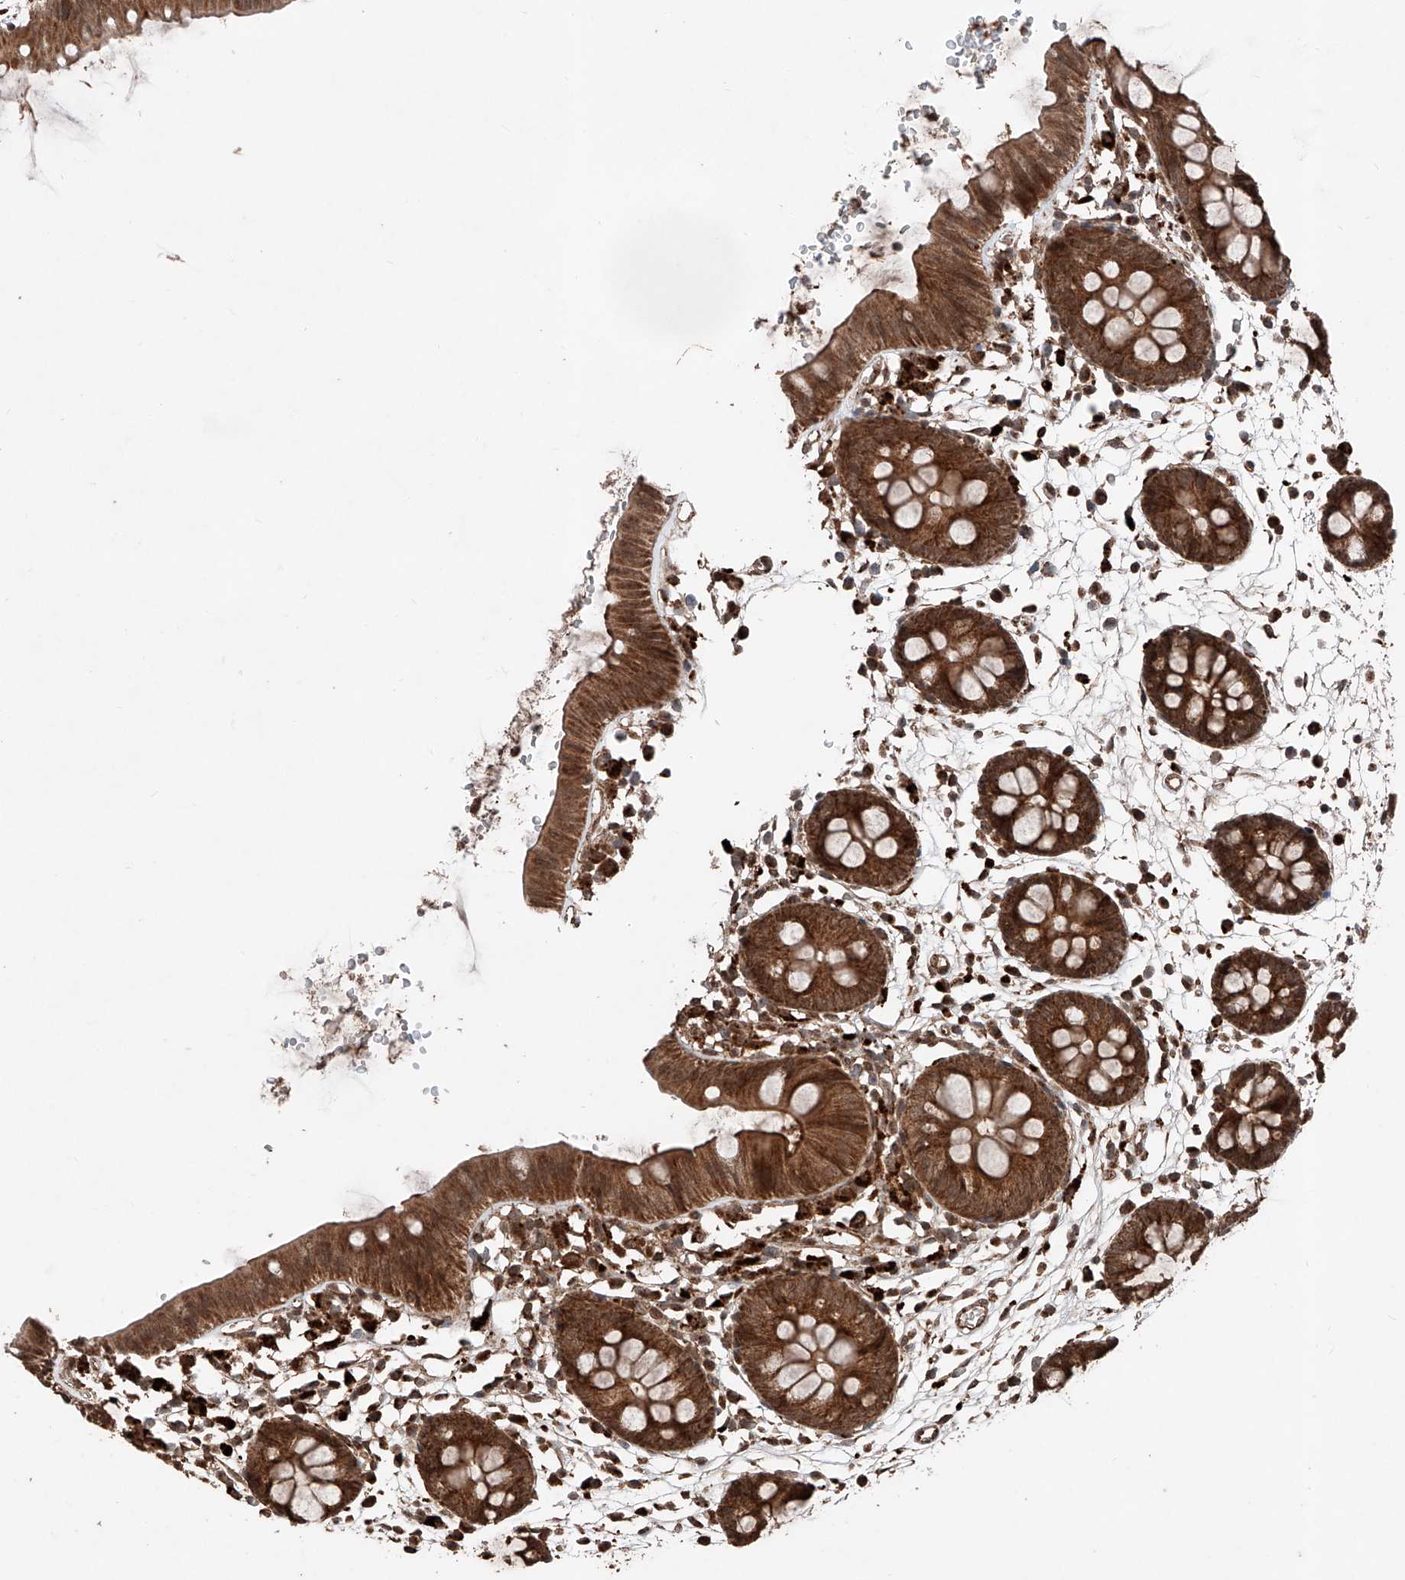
{"staining": {"intensity": "strong", "quantity": ">75%", "location": "cytoplasmic/membranous"}, "tissue": "colon", "cell_type": "Endothelial cells", "image_type": "normal", "snomed": [{"axis": "morphology", "description": "Normal tissue, NOS"}, {"axis": "topography", "description": "Colon"}], "caption": "Immunohistochemical staining of benign human colon shows strong cytoplasmic/membranous protein expression in approximately >75% of endothelial cells.", "gene": "ZSCAN29", "patient": {"sex": "male", "age": 56}}